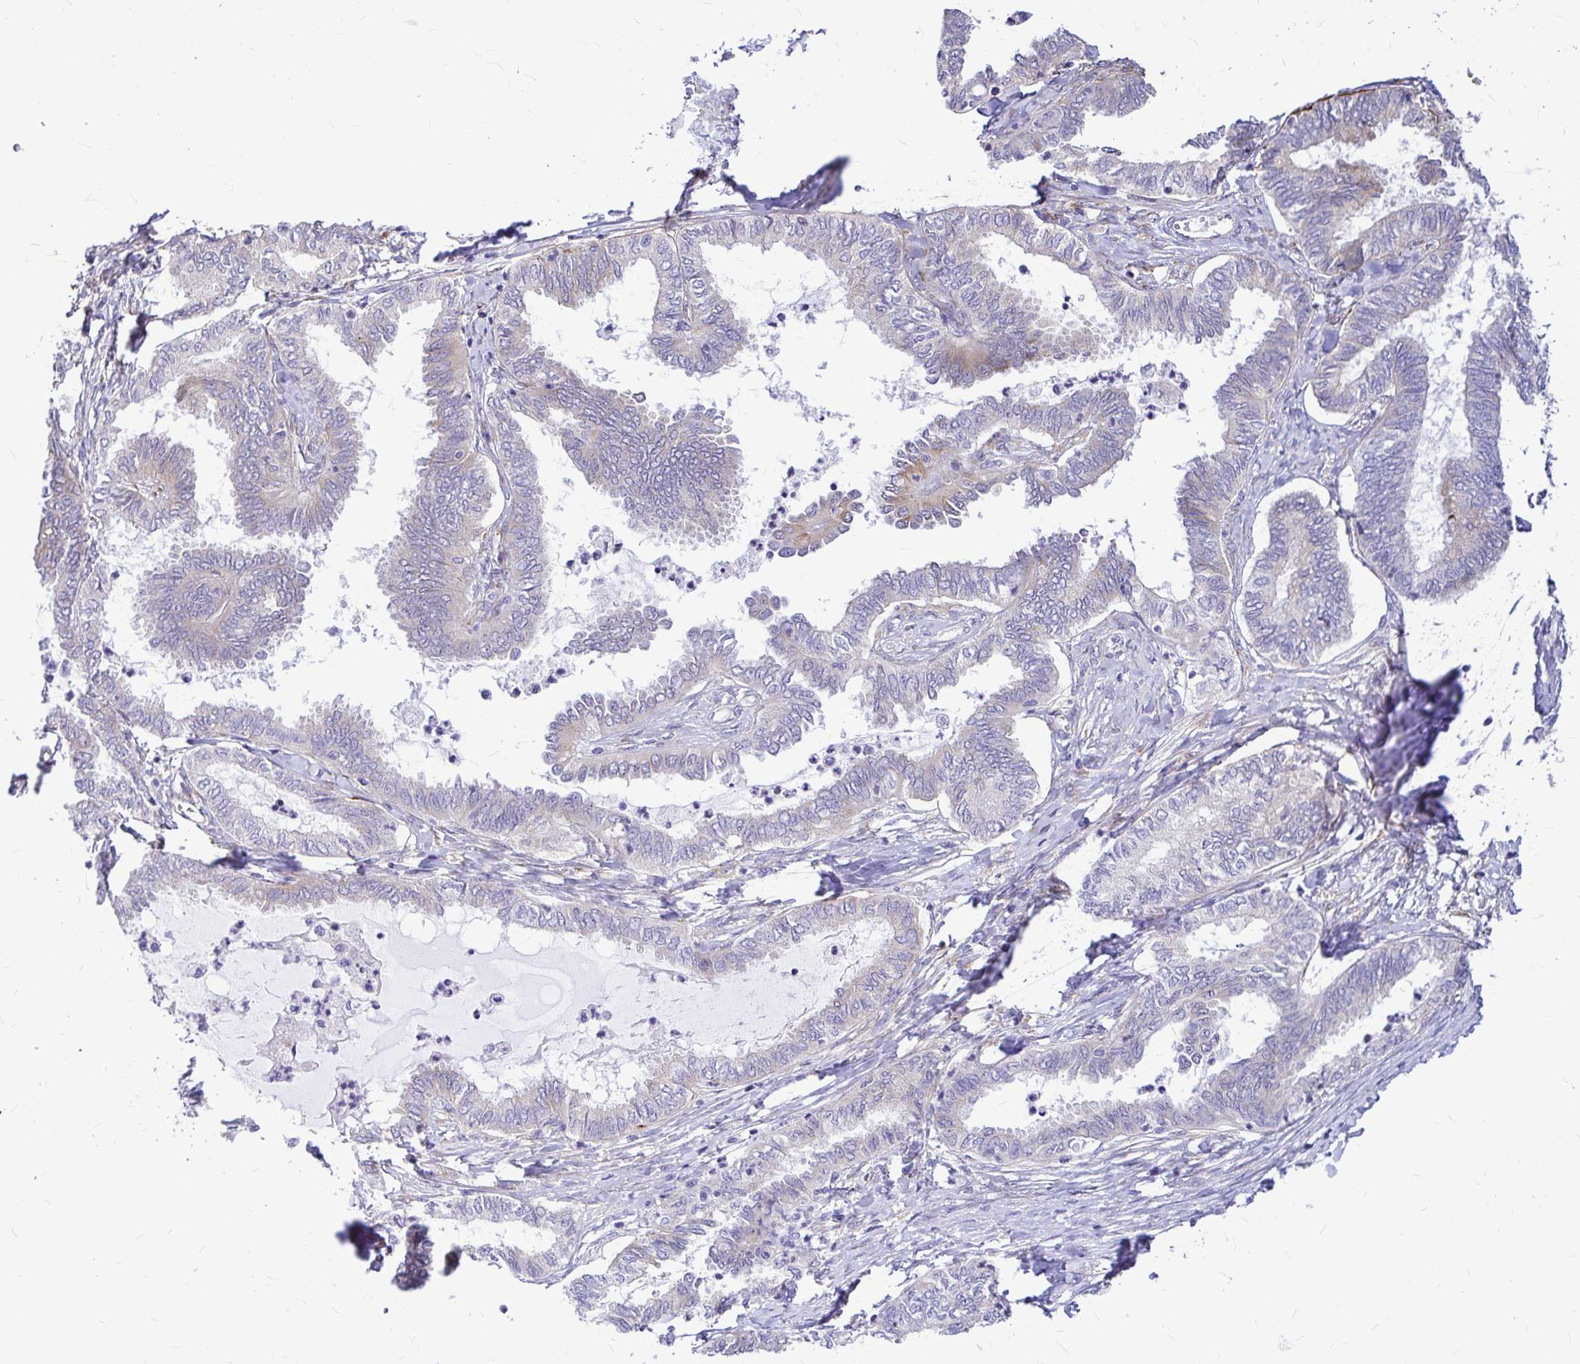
{"staining": {"intensity": "negative", "quantity": "none", "location": "none"}, "tissue": "ovarian cancer", "cell_type": "Tumor cells", "image_type": "cancer", "snomed": [{"axis": "morphology", "description": "Carcinoma, endometroid"}, {"axis": "topography", "description": "Ovary"}], "caption": "Ovarian cancer (endometroid carcinoma) was stained to show a protein in brown. There is no significant staining in tumor cells.", "gene": "GABBR2", "patient": {"sex": "female", "age": 70}}